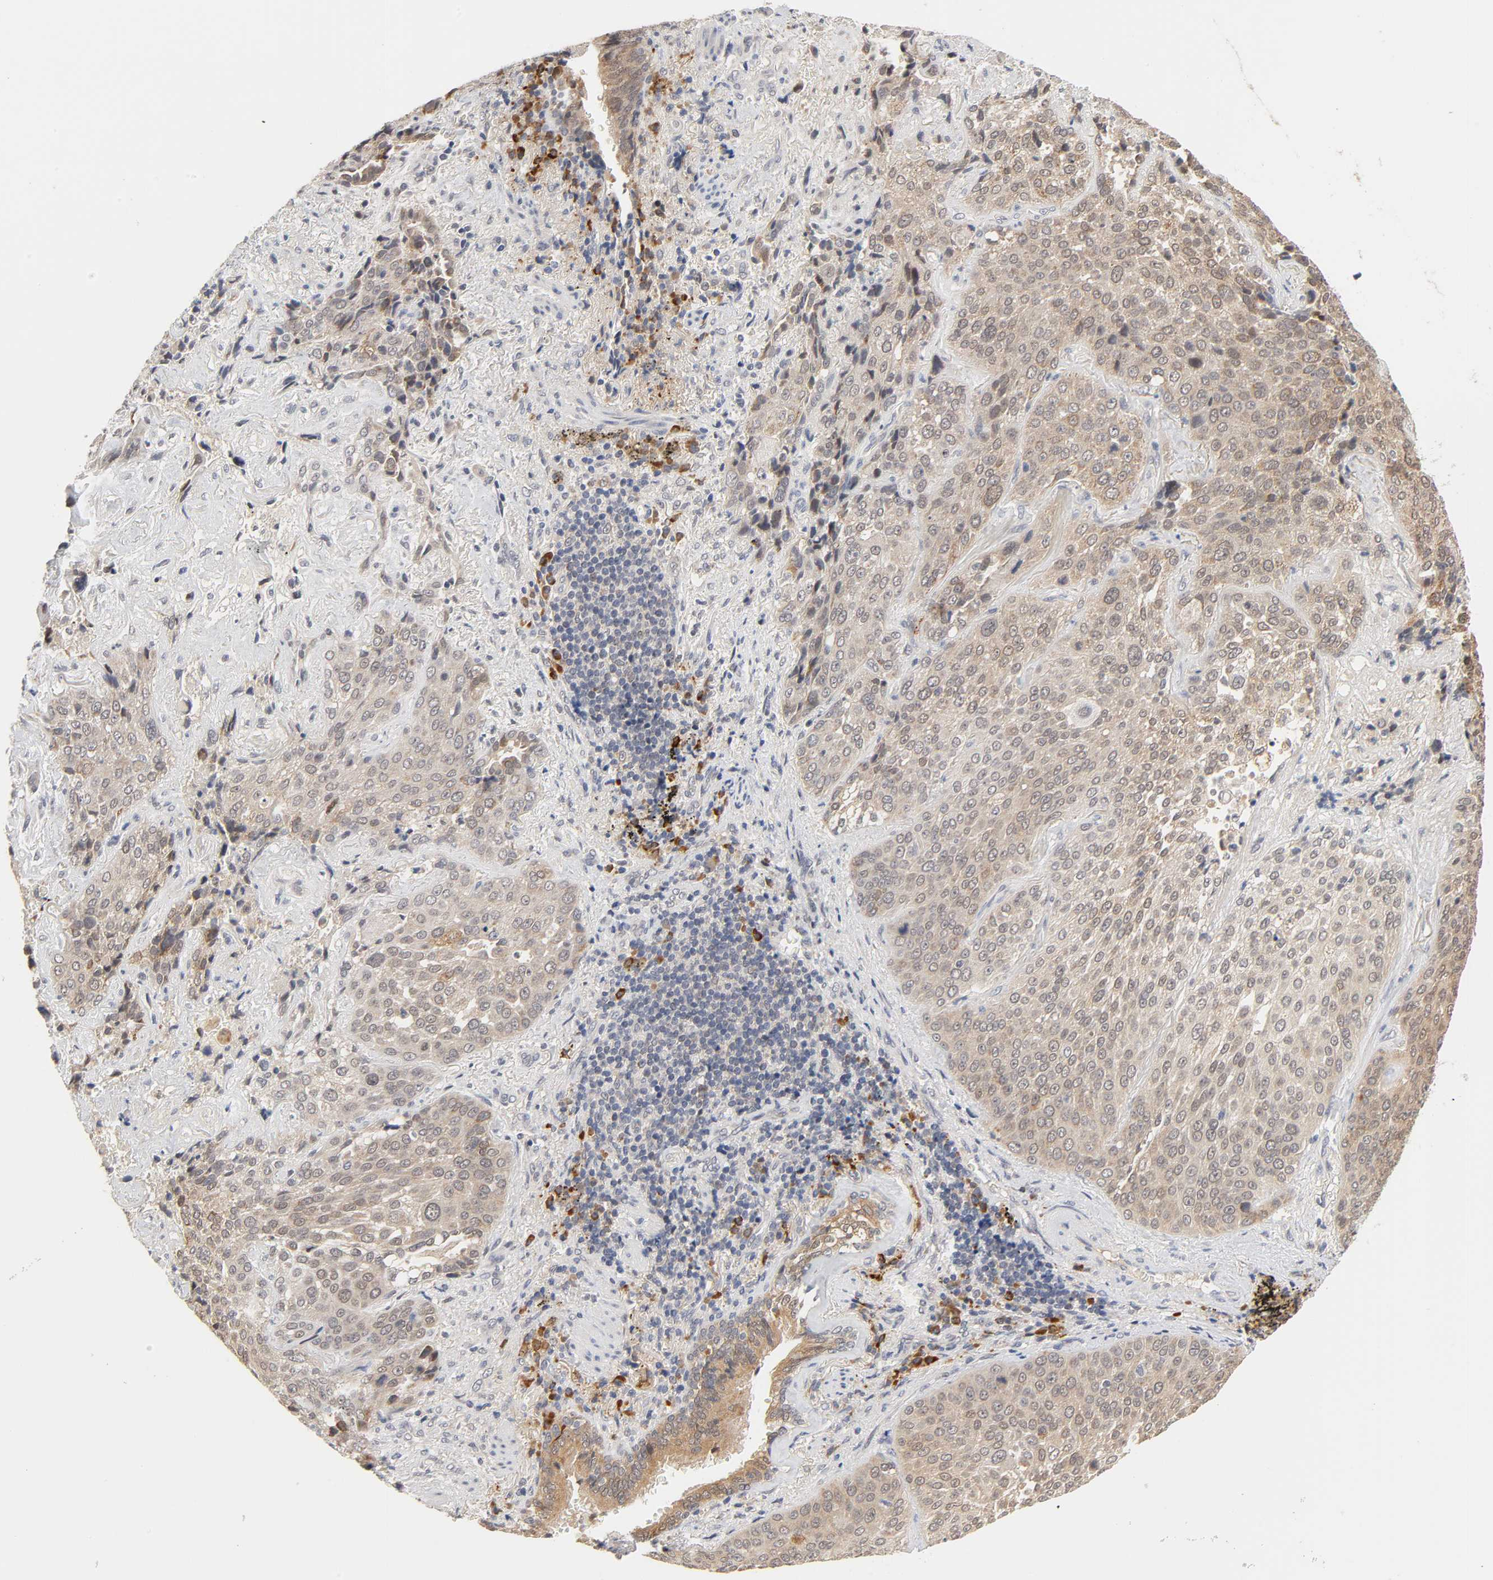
{"staining": {"intensity": "moderate", "quantity": ">75%", "location": "cytoplasmic/membranous,nuclear"}, "tissue": "lung cancer", "cell_type": "Tumor cells", "image_type": "cancer", "snomed": [{"axis": "morphology", "description": "Squamous cell carcinoma, NOS"}, {"axis": "topography", "description": "Lung"}], "caption": "Tumor cells exhibit medium levels of moderate cytoplasmic/membranous and nuclear expression in approximately >75% of cells in lung cancer (squamous cell carcinoma).", "gene": "GSTZ1", "patient": {"sex": "male", "age": 54}}